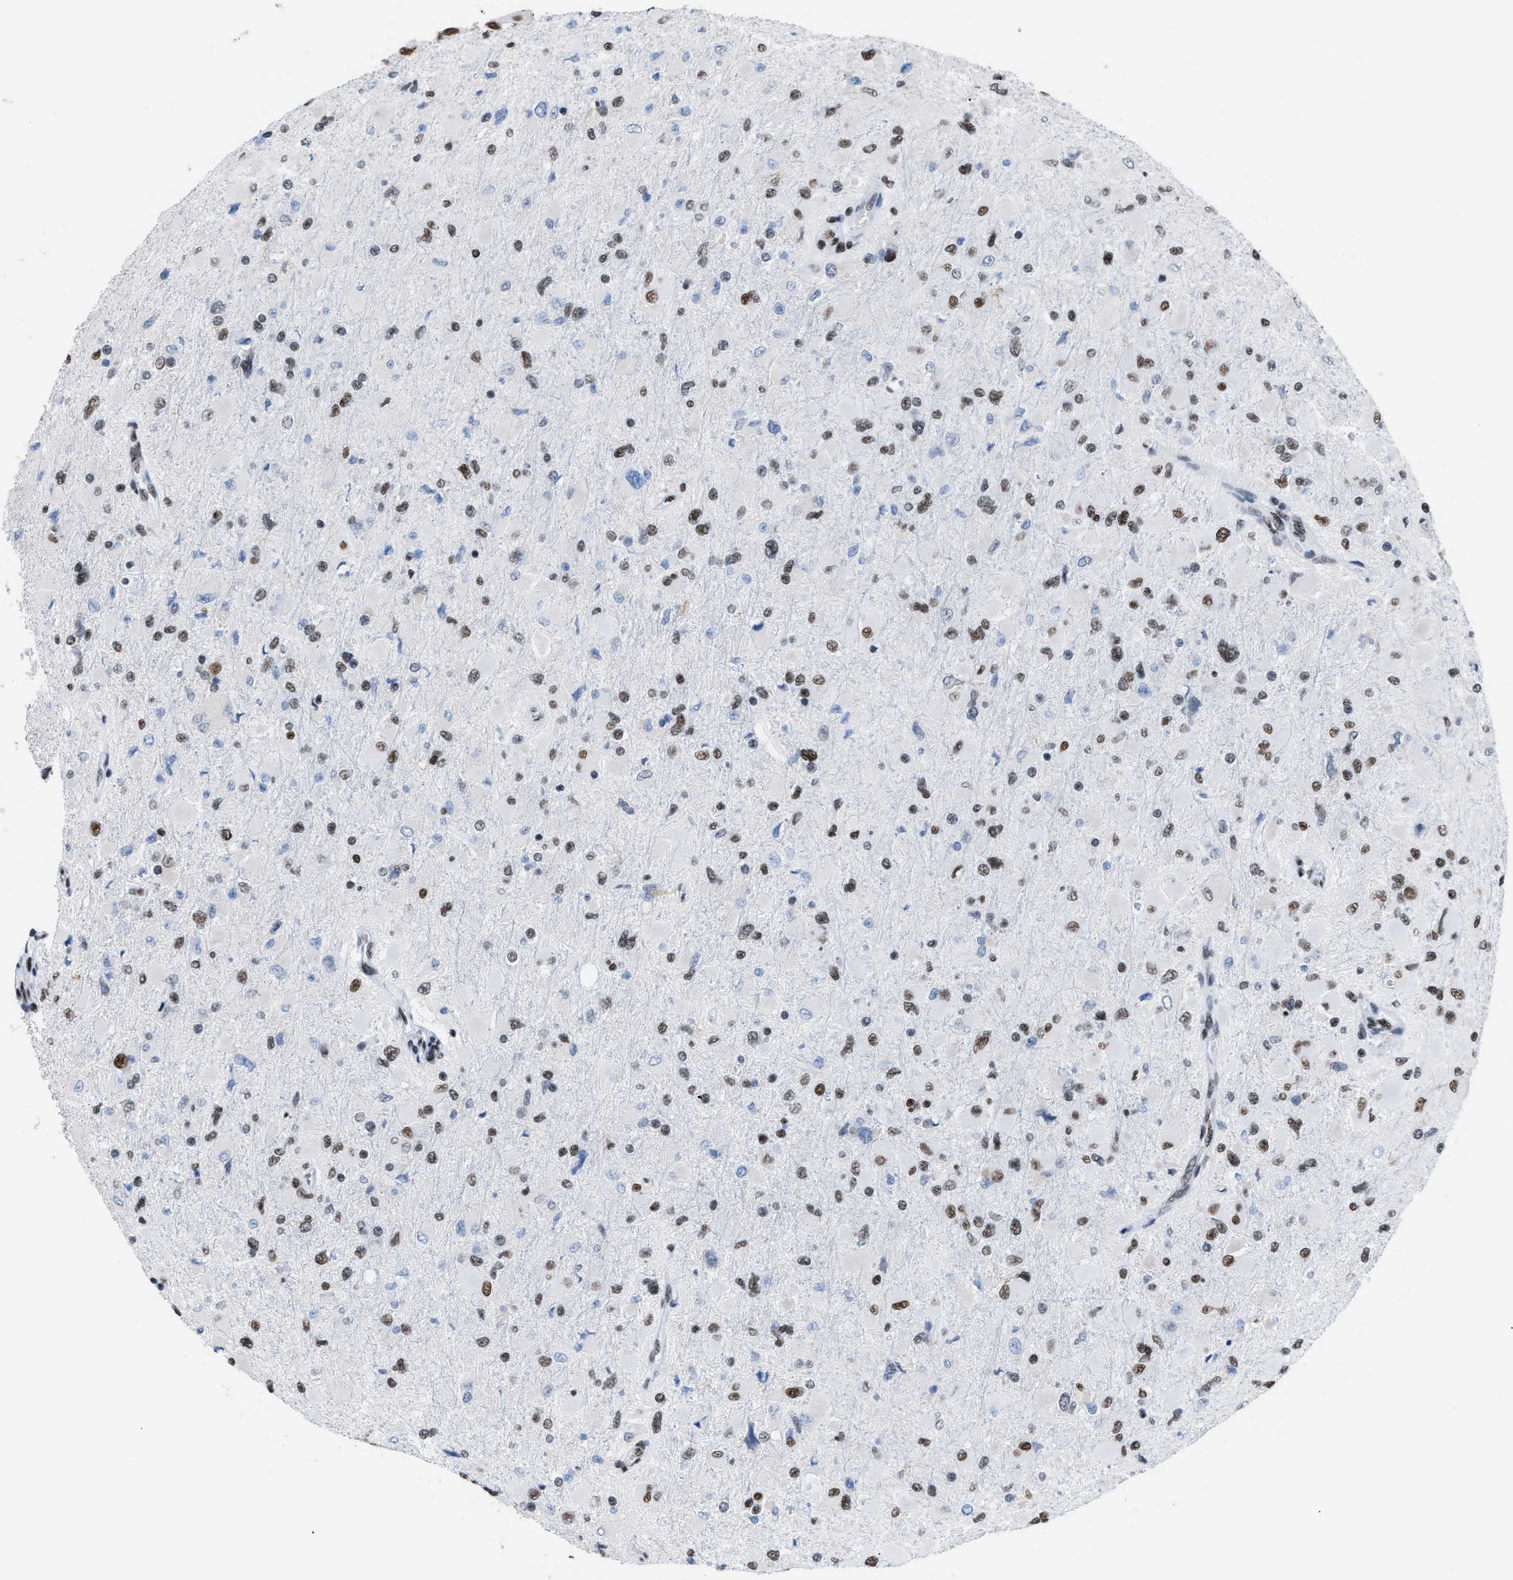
{"staining": {"intensity": "moderate", "quantity": ">75%", "location": "nuclear"}, "tissue": "glioma", "cell_type": "Tumor cells", "image_type": "cancer", "snomed": [{"axis": "morphology", "description": "Glioma, malignant, High grade"}, {"axis": "topography", "description": "Cerebral cortex"}], "caption": "High-power microscopy captured an immunohistochemistry photomicrograph of glioma, revealing moderate nuclear expression in approximately >75% of tumor cells.", "gene": "CCAR2", "patient": {"sex": "female", "age": 36}}